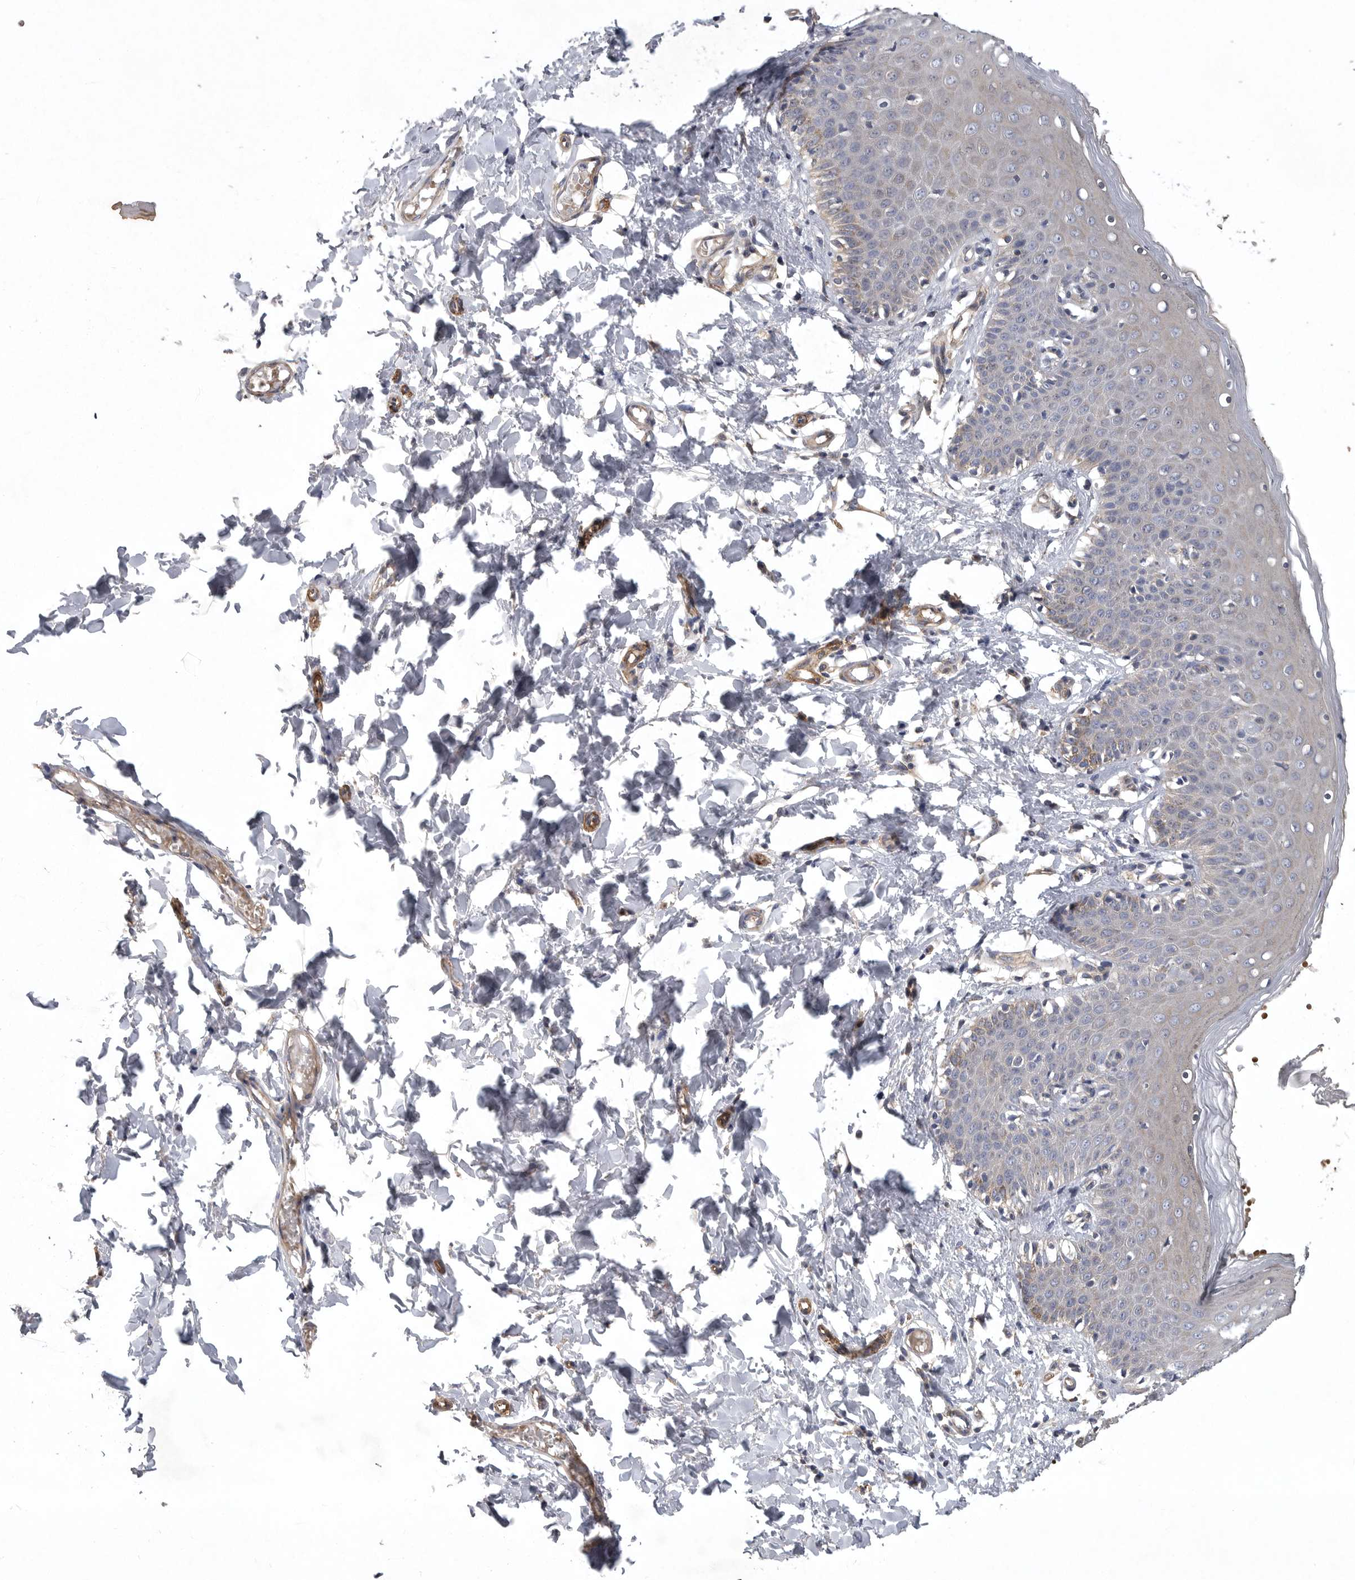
{"staining": {"intensity": "weak", "quantity": "<25%", "location": "cytoplasmic/membranous"}, "tissue": "skin", "cell_type": "Epidermal cells", "image_type": "normal", "snomed": [{"axis": "morphology", "description": "Normal tissue, NOS"}, {"axis": "topography", "description": "Vulva"}], "caption": "Unremarkable skin was stained to show a protein in brown. There is no significant staining in epidermal cells.", "gene": "OXR1", "patient": {"sex": "female", "age": 66}}